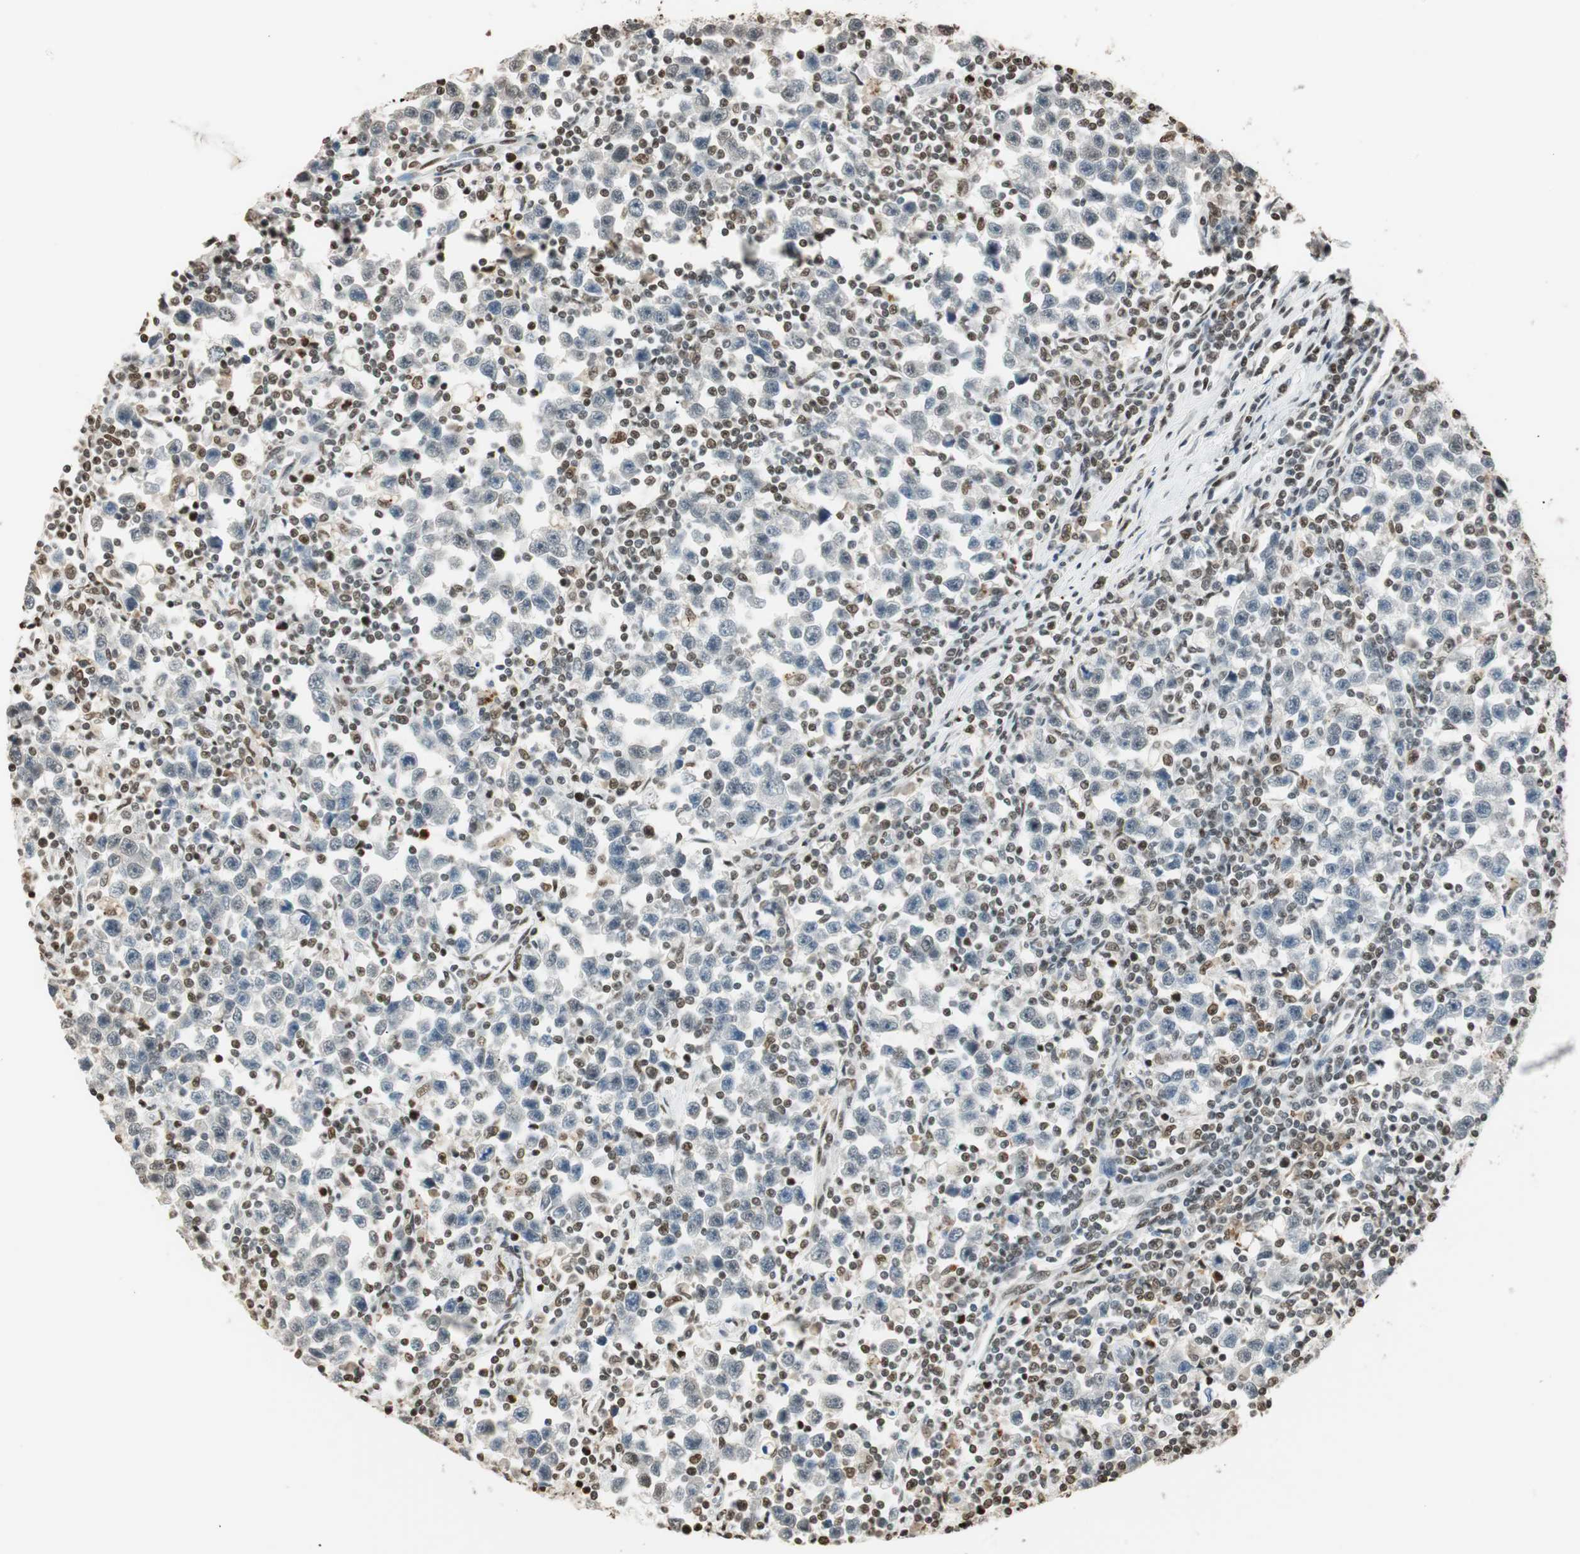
{"staining": {"intensity": "negative", "quantity": "none", "location": "none"}, "tissue": "testis cancer", "cell_type": "Tumor cells", "image_type": "cancer", "snomed": [{"axis": "morphology", "description": "Seminoma, NOS"}, {"axis": "topography", "description": "Testis"}], "caption": "Tumor cells are negative for protein expression in human testis cancer. The staining was performed using DAB to visualize the protein expression in brown, while the nuclei were stained in blue with hematoxylin (Magnification: 20x).", "gene": "FANCG", "patient": {"sex": "male", "age": 43}}